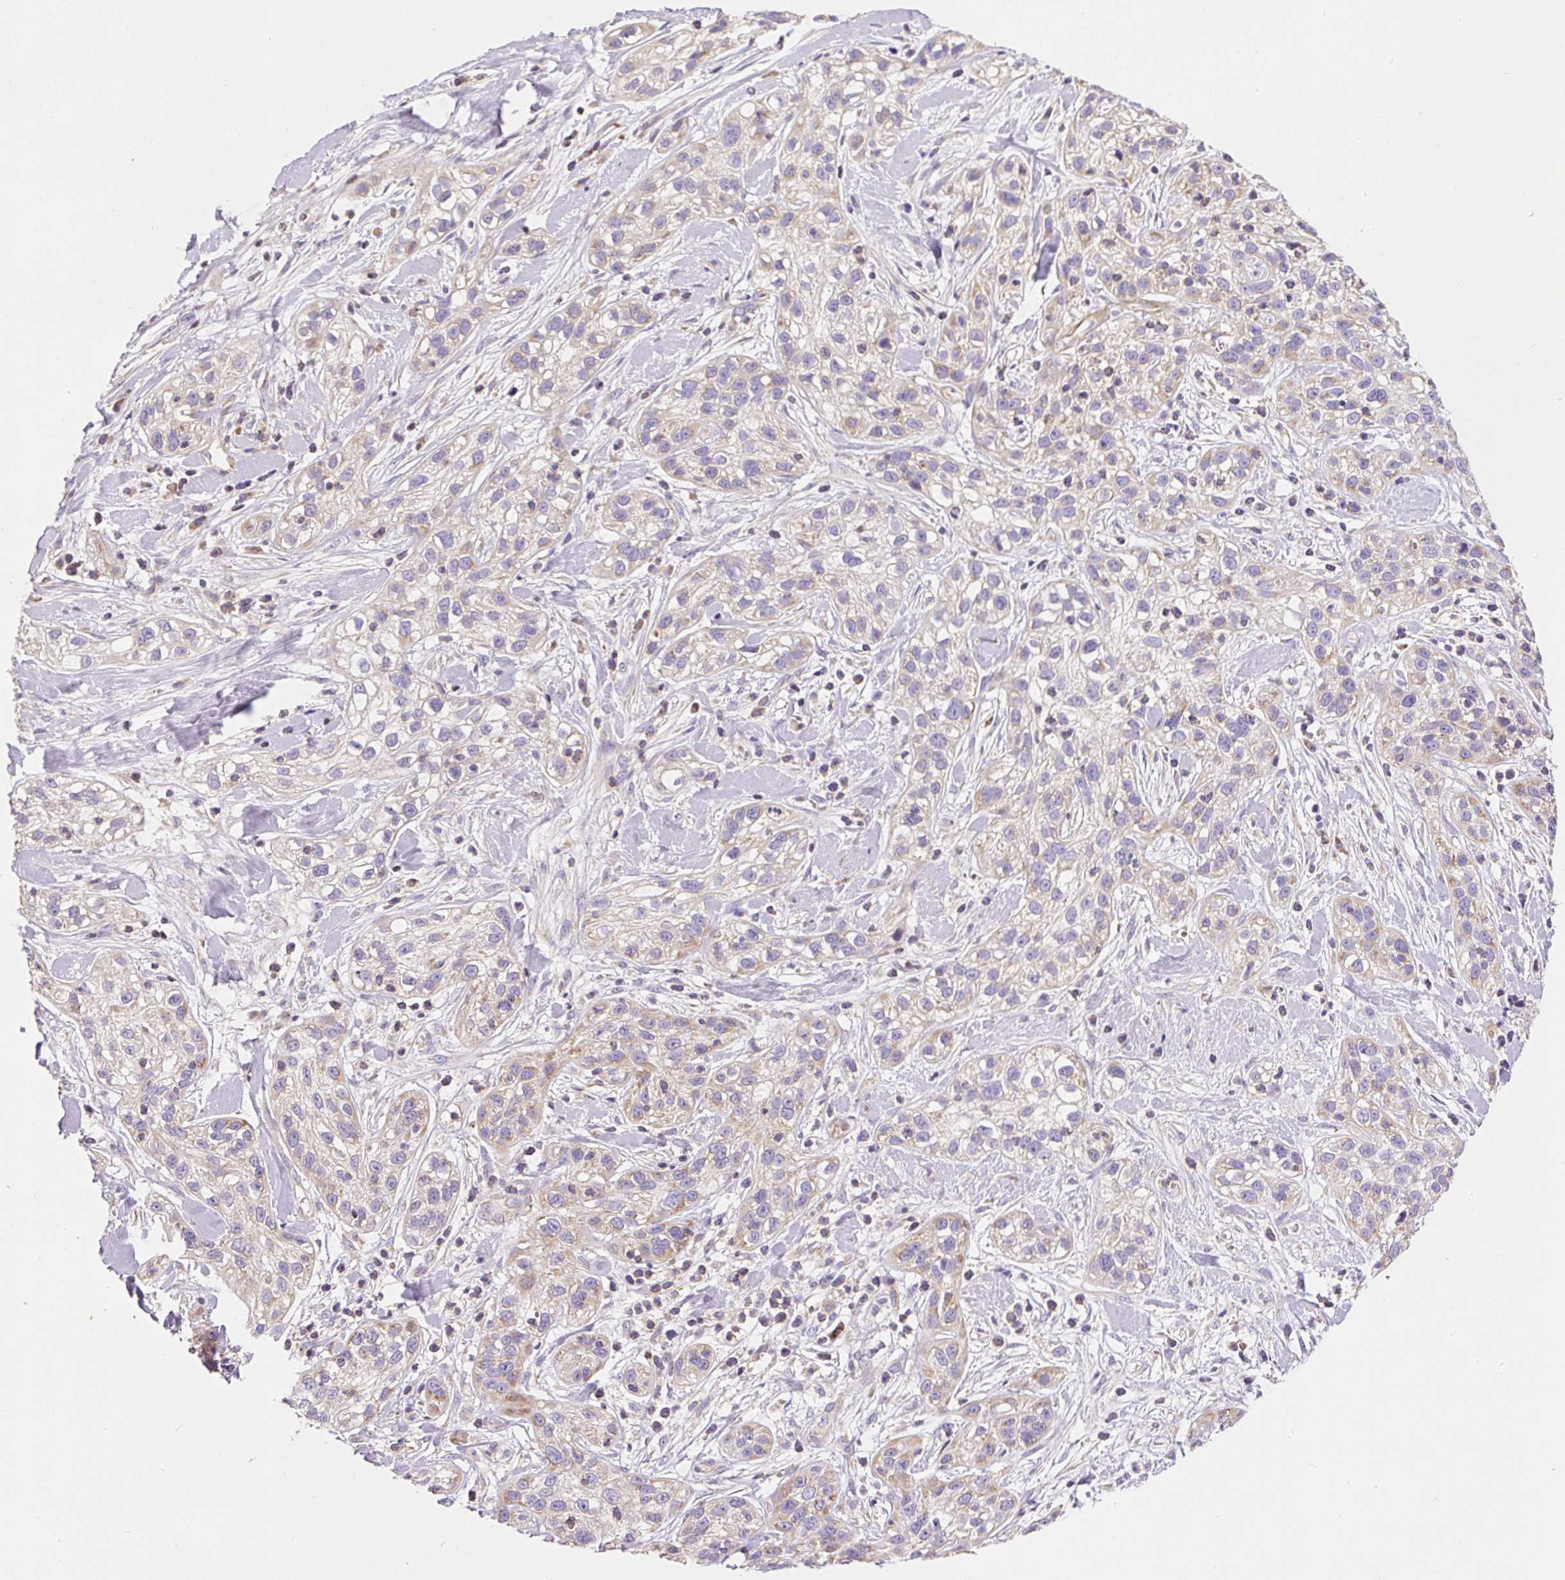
{"staining": {"intensity": "weak", "quantity": "<25%", "location": "cytoplasmic/membranous"}, "tissue": "skin cancer", "cell_type": "Tumor cells", "image_type": "cancer", "snomed": [{"axis": "morphology", "description": "Squamous cell carcinoma, NOS"}, {"axis": "topography", "description": "Skin"}], "caption": "There is no significant positivity in tumor cells of squamous cell carcinoma (skin). The staining is performed using DAB (3,3'-diaminobenzidine) brown chromogen with nuclei counter-stained in using hematoxylin.", "gene": "NDUFAF2", "patient": {"sex": "male", "age": 82}}